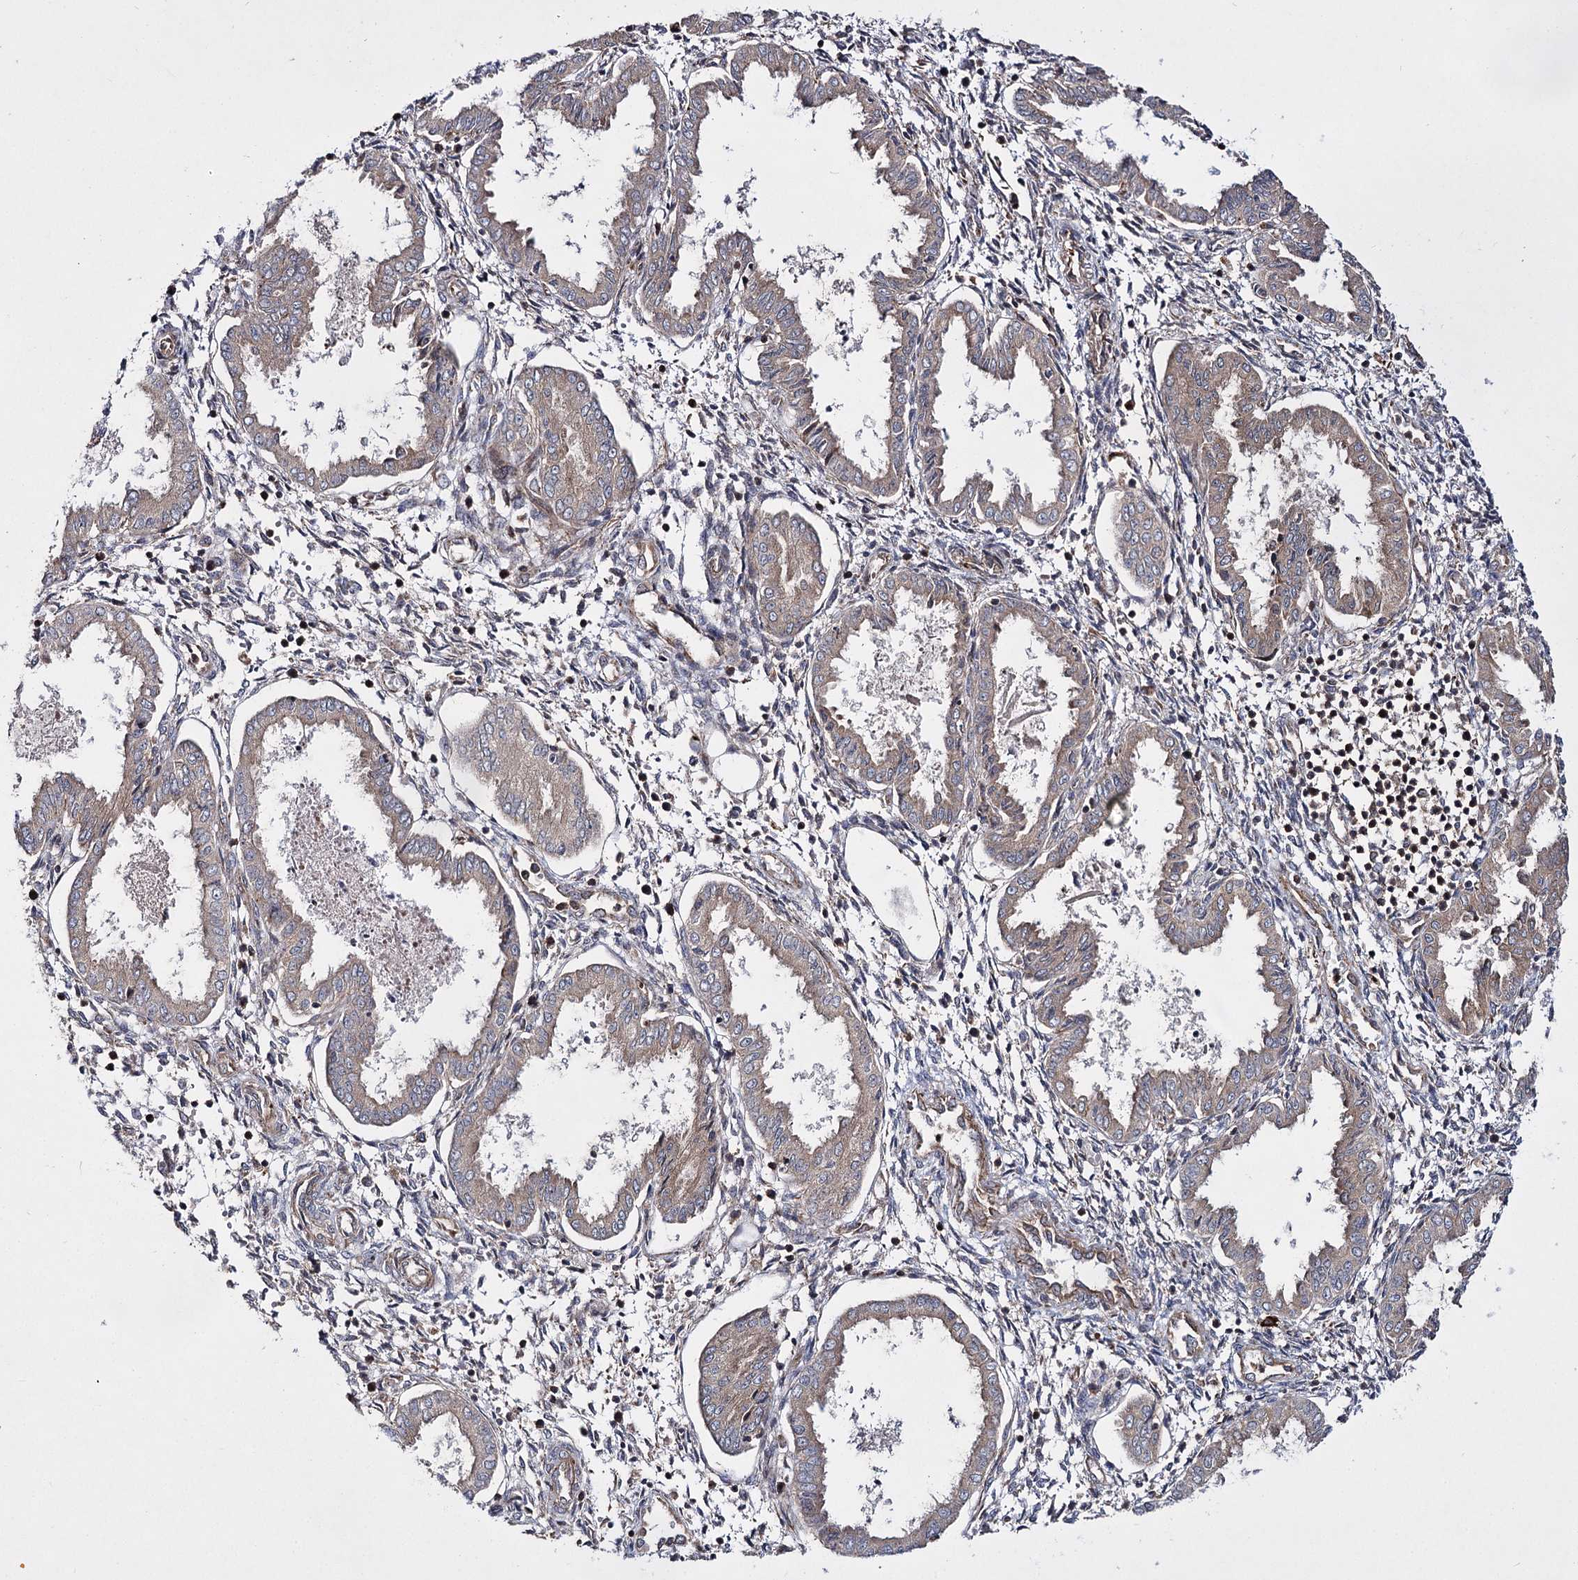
{"staining": {"intensity": "weak", "quantity": "25%-75%", "location": "cytoplasmic/membranous"}, "tissue": "endometrium", "cell_type": "Cells in endometrial stroma", "image_type": "normal", "snomed": [{"axis": "morphology", "description": "Normal tissue, NOS"}, {"axis": "topography", "description": "Endometrium"}], "caption": "This histopathology image exhibits immunohistochemistry staining of unremarkable endometrium, with low weak cytoplasmic/membranous expression in approximately 25%-75% of cells in endometrial stroma.", "gene": "HECTD2", "patient": {"sex": "female", "age": 33}}